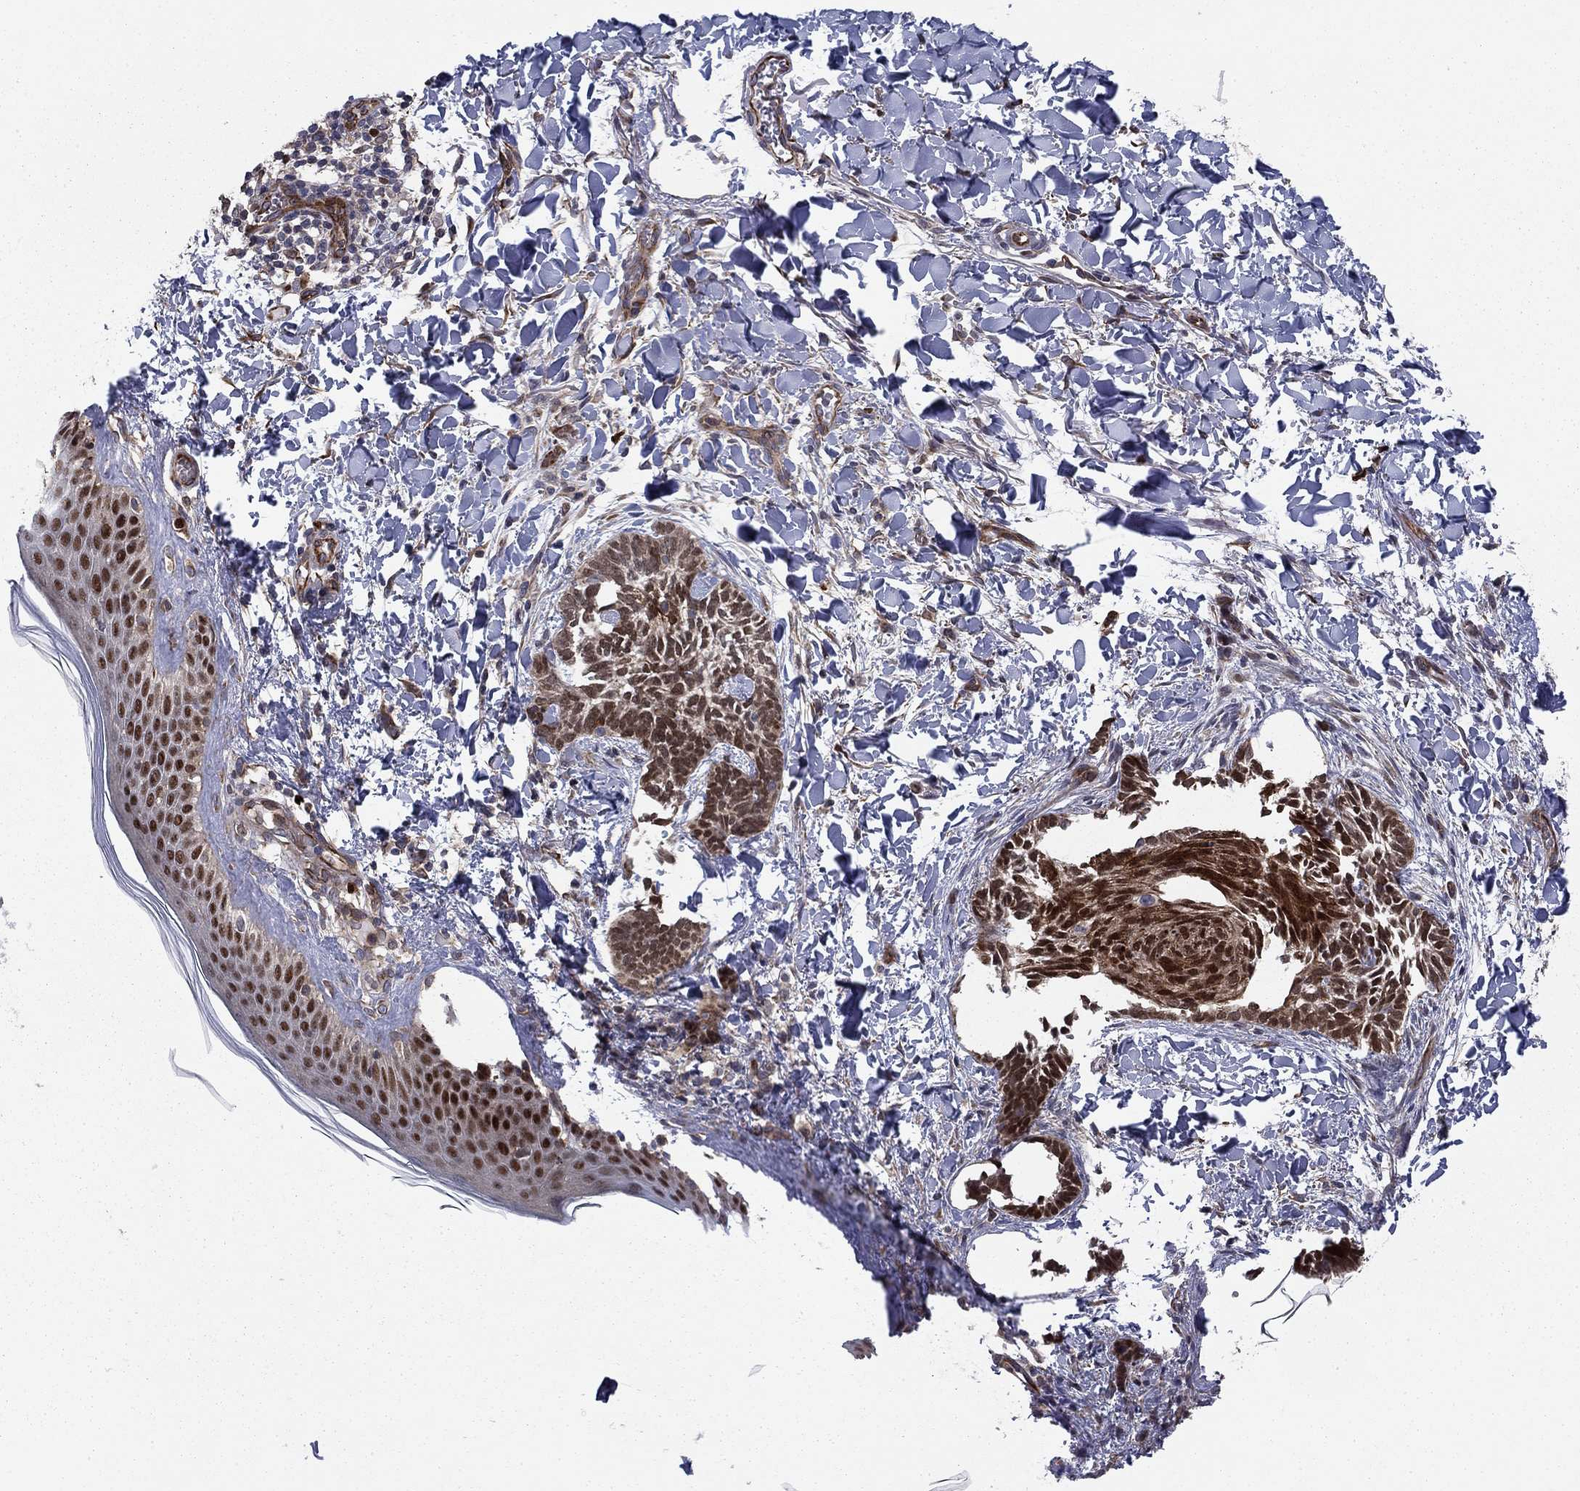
{"staining": {"intensity": "strong", "quantity": "25%-75%", "location": "nuclear"}, "tissue": "skin cancer", "cell_type": "Tumor cells", "image_type": "cancer", "snomed": [{"axis": "morphology", "description": "Normal tissue, NOS"}, {"axis": "morphology", "description": "Basal cell carcinoma"}, {"axis": "topography", "description": "Skin"}], "caption": "Skin cancer (basal cell carcinoma) was stained to show a protein in brown. There is high levels of strong nuclear staining in approximately 25%-75% of tumor cells.", "gene": "BCL11A", "patient": {"sex": "male", "age": 46}}